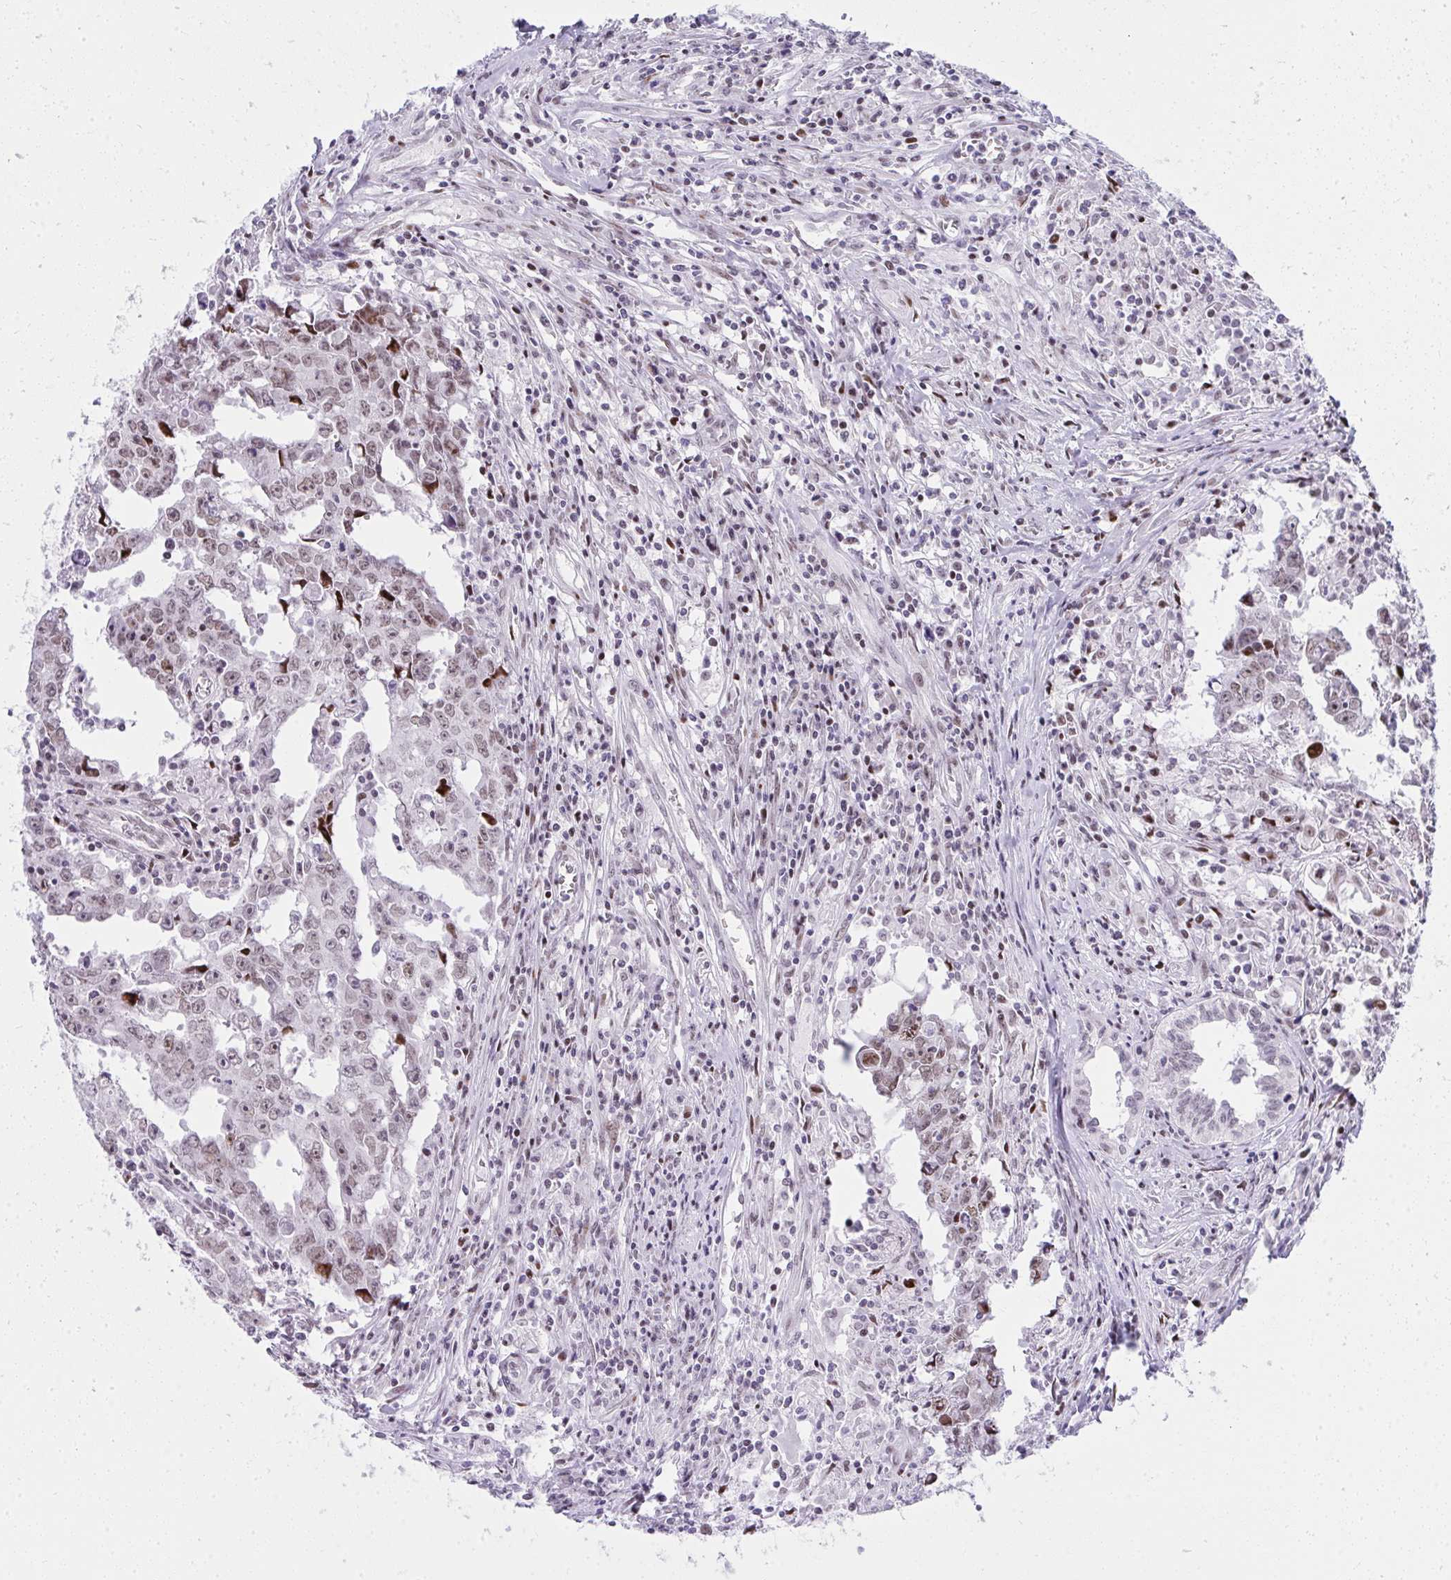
{"staining": {"intensity": "weak", "quantity": ">75%", "location": "nuclear"}, "tissue": "testis cancer", "cell_type": "Tumor cells", "image_type": "cancer", "snomed": [{"axis": "morphology", "description": "Carcinoma, Embryonal, NOS"}, {"axis": "topography", "description": "Testis"}], "caption": "The photomicrograph displays a brown stain indicating the presence of a protein in the nuclear of tumor cells in testis cancer. The protein is stained brown, and the nuclei are stained in blue (DAB IHC with brightfield microscopy, high magnification).", "gene": "GLDN", "patient": {"sex": "male", "age": 22}}